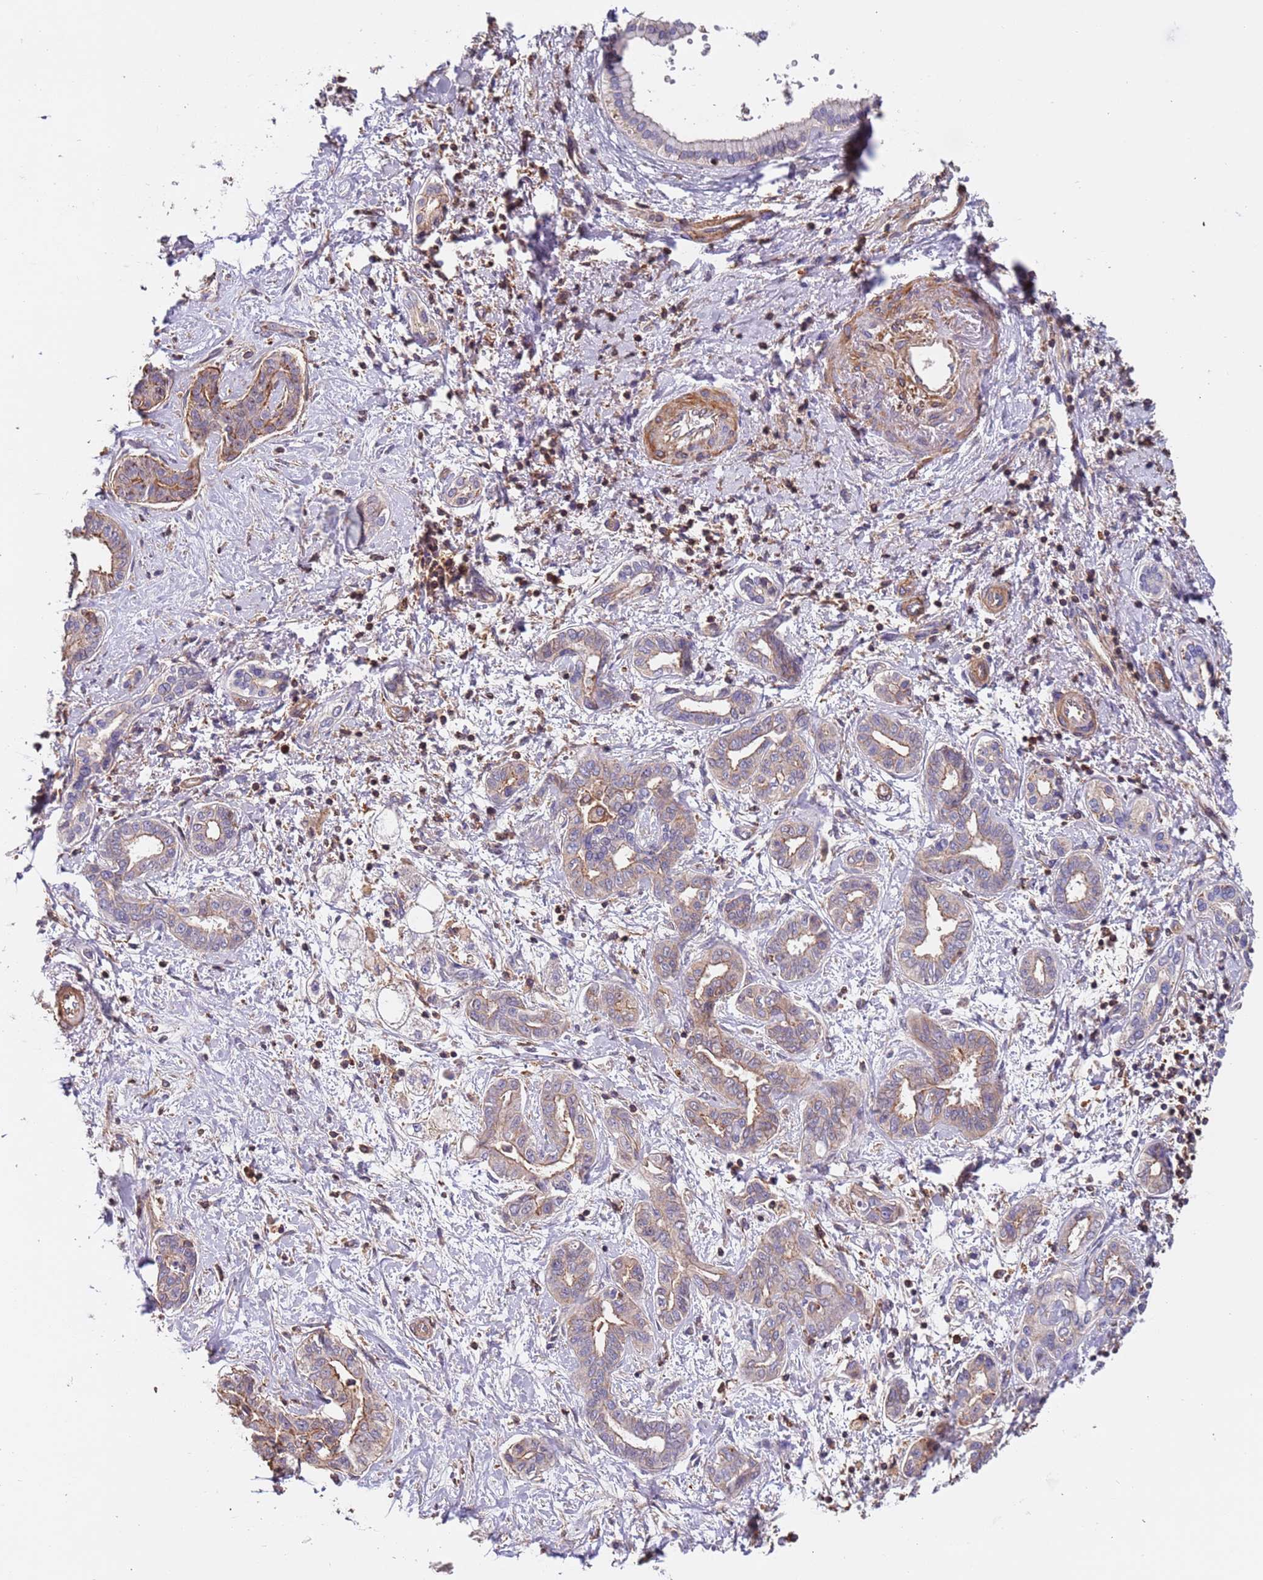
{"staining": {"intensity": "weak", "quantity": "<25%", "location": "cytoplasmic/membranous"}, "tissue": "liver cancer", "cell_type": "Tumor cells", "image_type": "cancer", "snomed": [{"axis": "morphology", "description": "Cholangiocarcinoma"}, {"axis": "topography", "description": "Liver"}], "caption": "Tumor cells are negative for brown protein staining in liver cholangiocarcinoma.", "gene": "SYT4", "patient": {"sex": "female", "age": 77}}